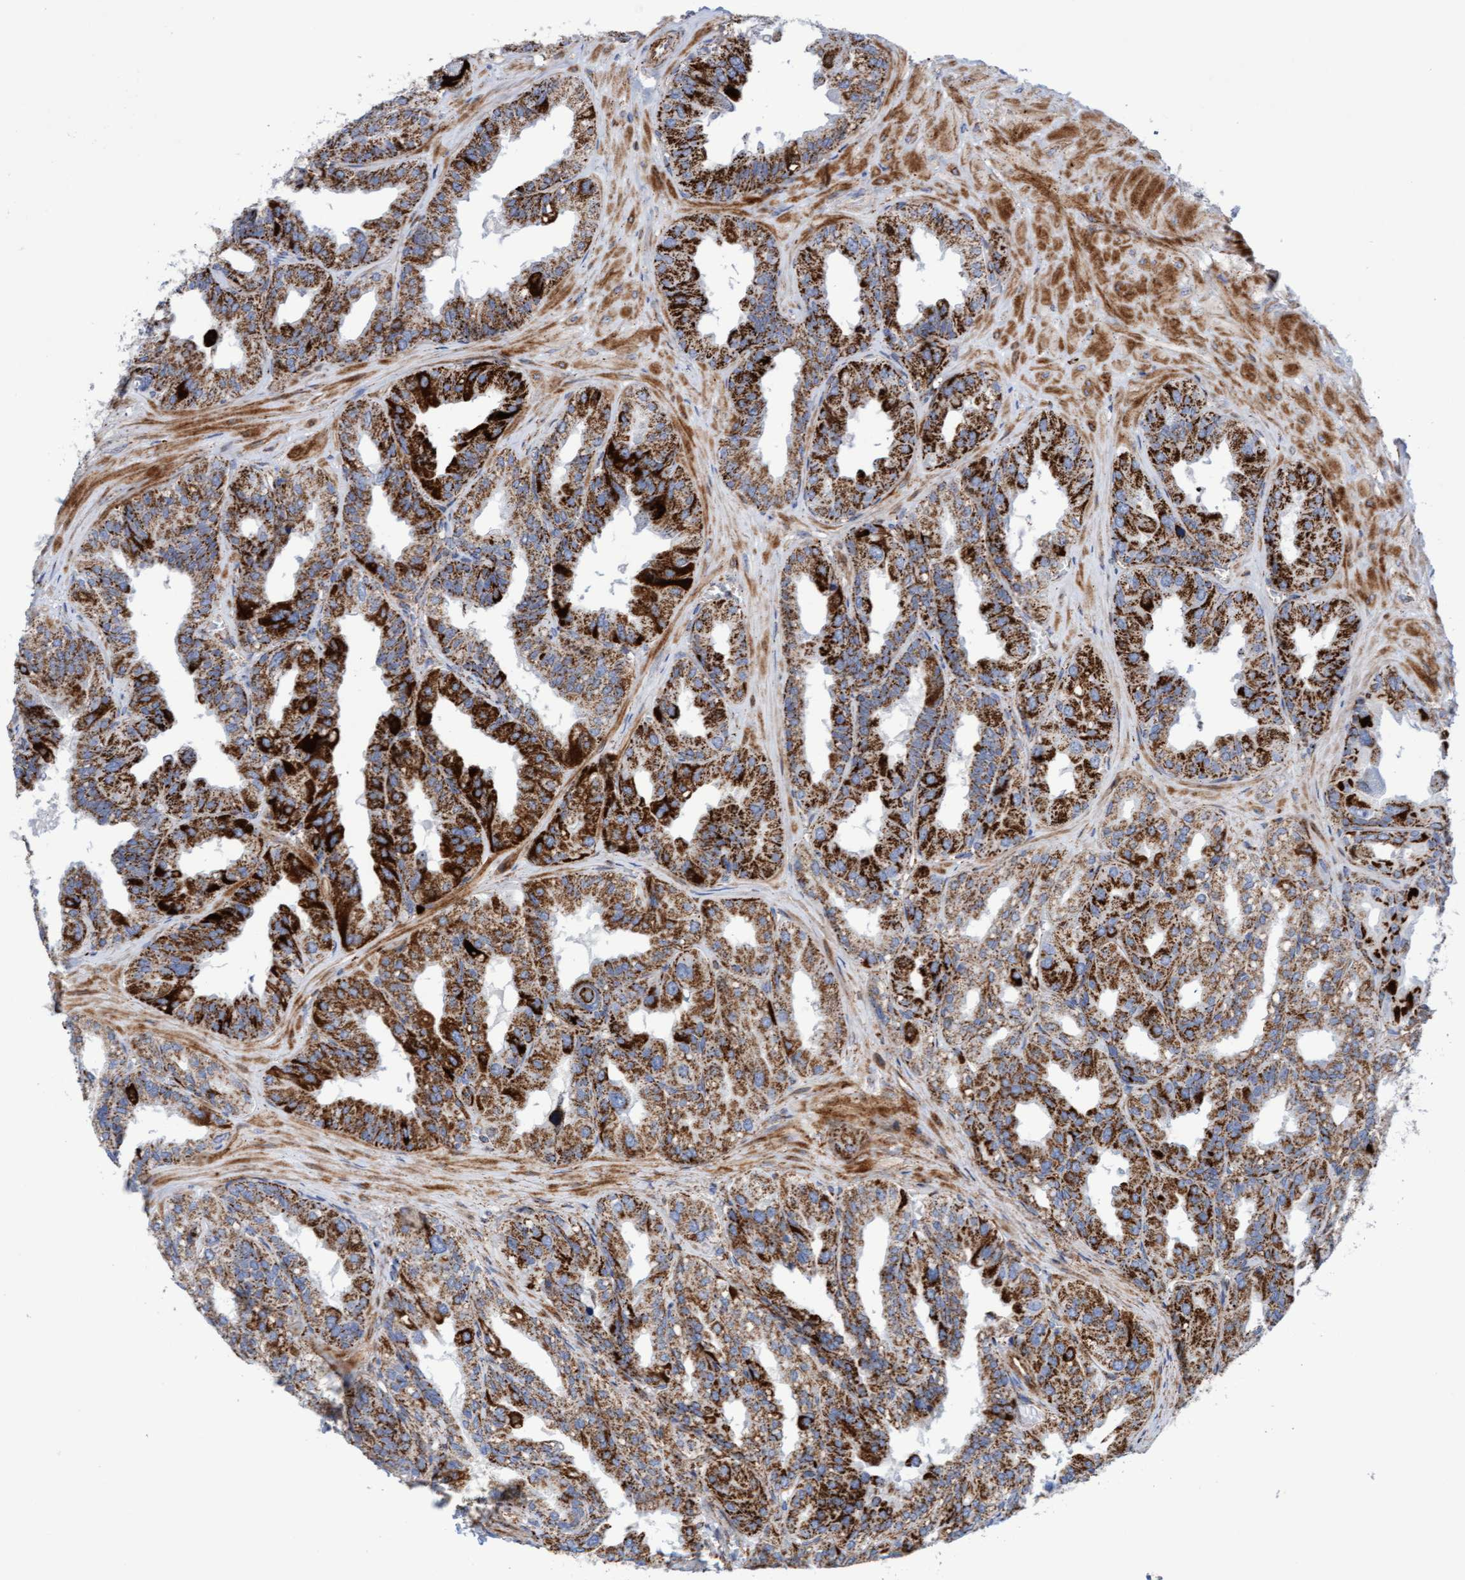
{"staining": {"intensity": "strong", "quantity": "25%-75%", "location": "cytoplasmic/membranous"}, "tissue": "seminal vesicle", "cell_type": "Glandular cells", "image_type": "normal", "snomed": [{"axis": "morphology", "description": "Normal tissue, NOS"}, {"axis": "topography", "description": "Prostate"}, {"axis": "topography", "description": "Seminal veicle"}], "caption": "This is an image of immunohistochemistry staining of normal seminal vesicle, which shows strong expression in the cytoplasmic/membranous of glandular cells.", "gene": "GGTA1", "patient": {"sex": "male", "age": 51}}